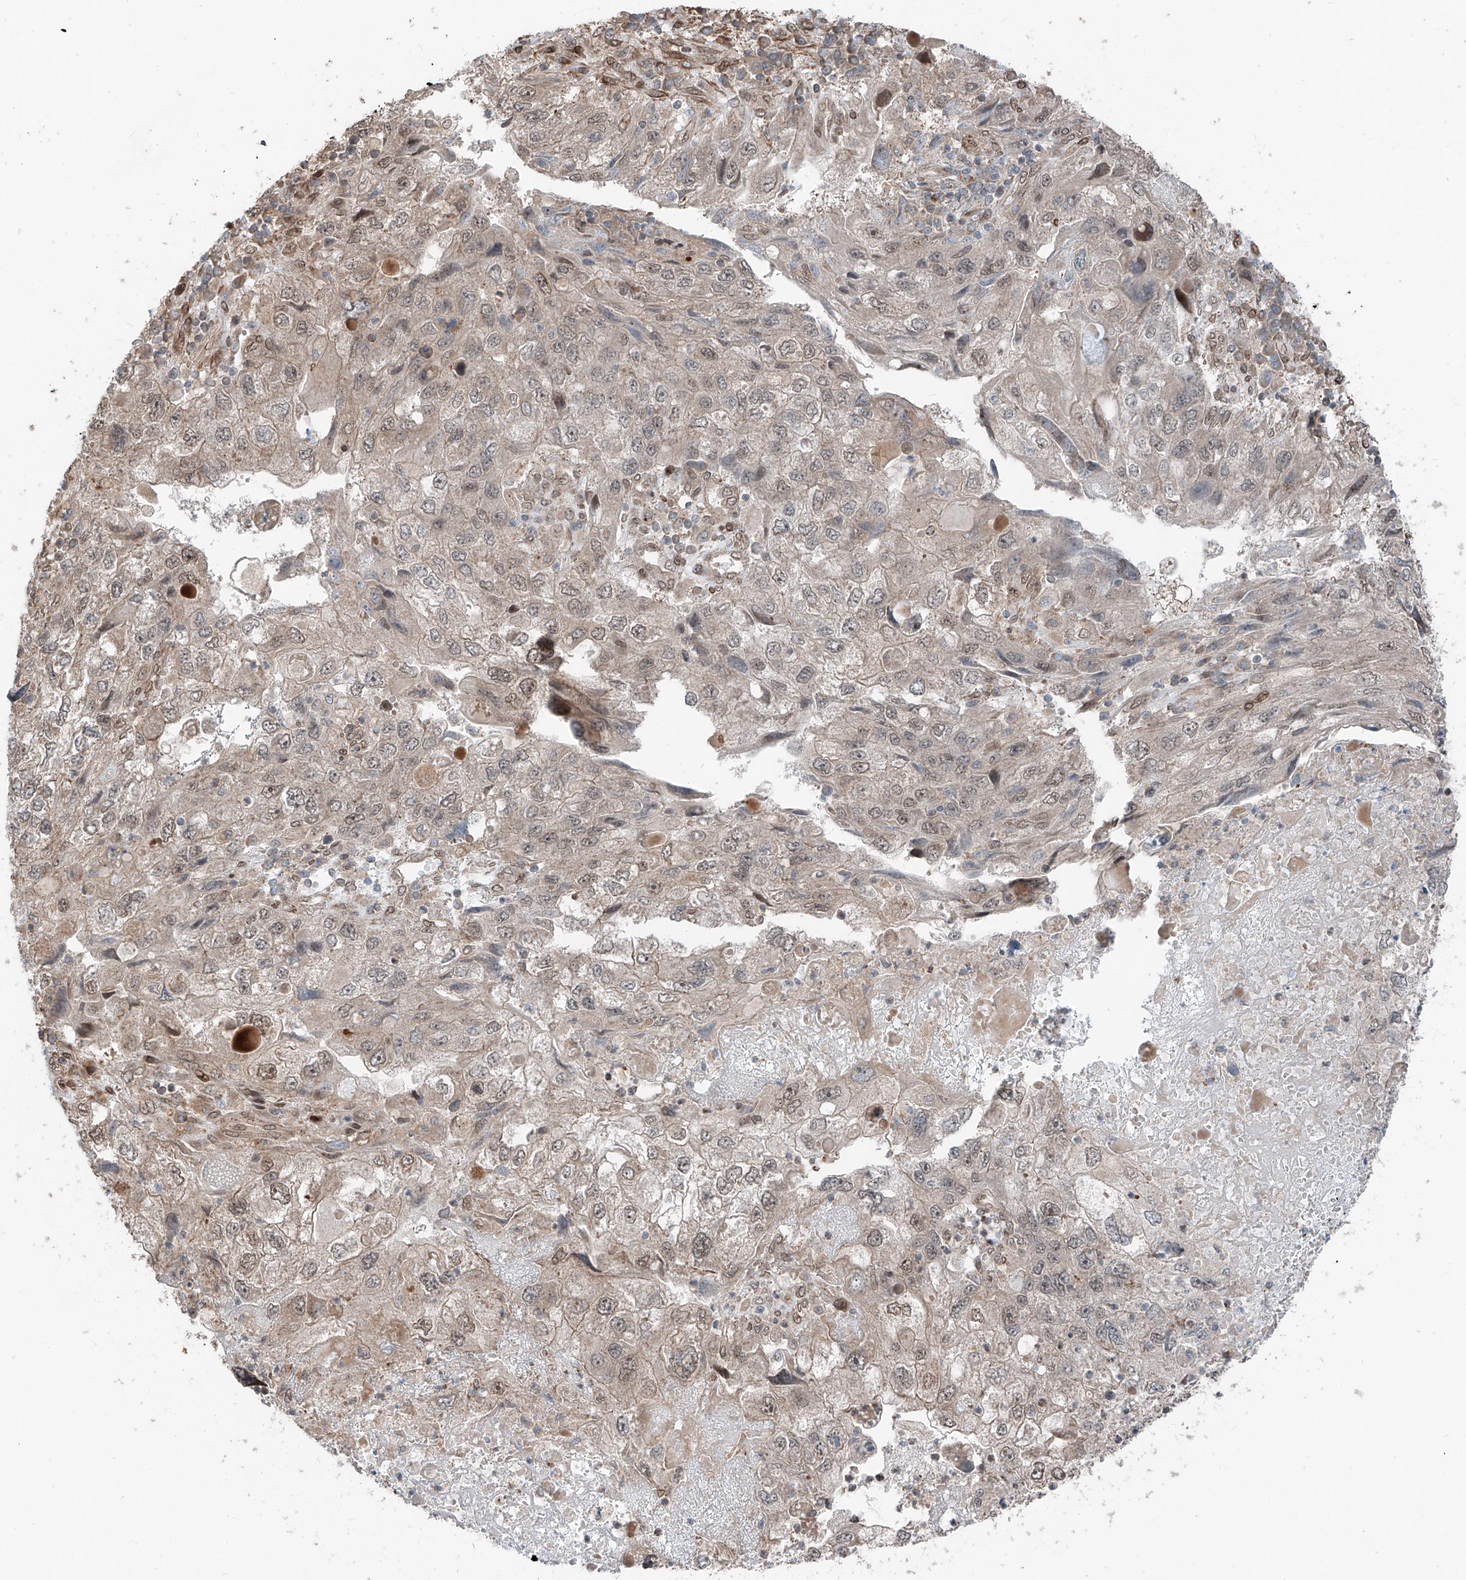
{"staining": {"intensity": "weak", "quantity": "25%-75%", "location": "cytoplasmic/membranous,nuclear"}, "tissue": "endometrial cancer", "cell_type": "Tumor cells", "image_type": "cancer", "snomed": [{"axis": "morphology", "description": "Adenocarcinoma, NOS"}, {"axis": "topography", "description": "Endometrium"}], "caption": "About 25%-75% of tumor cells in human adenocarcinoma (endometrial) demonstrate weak cytoplasmic/membranous and nuclear protein expression as visualized by brown immunohistochemical staining.", "gene": "CEP162", "patient": {"sex": "female", "age": 49}}